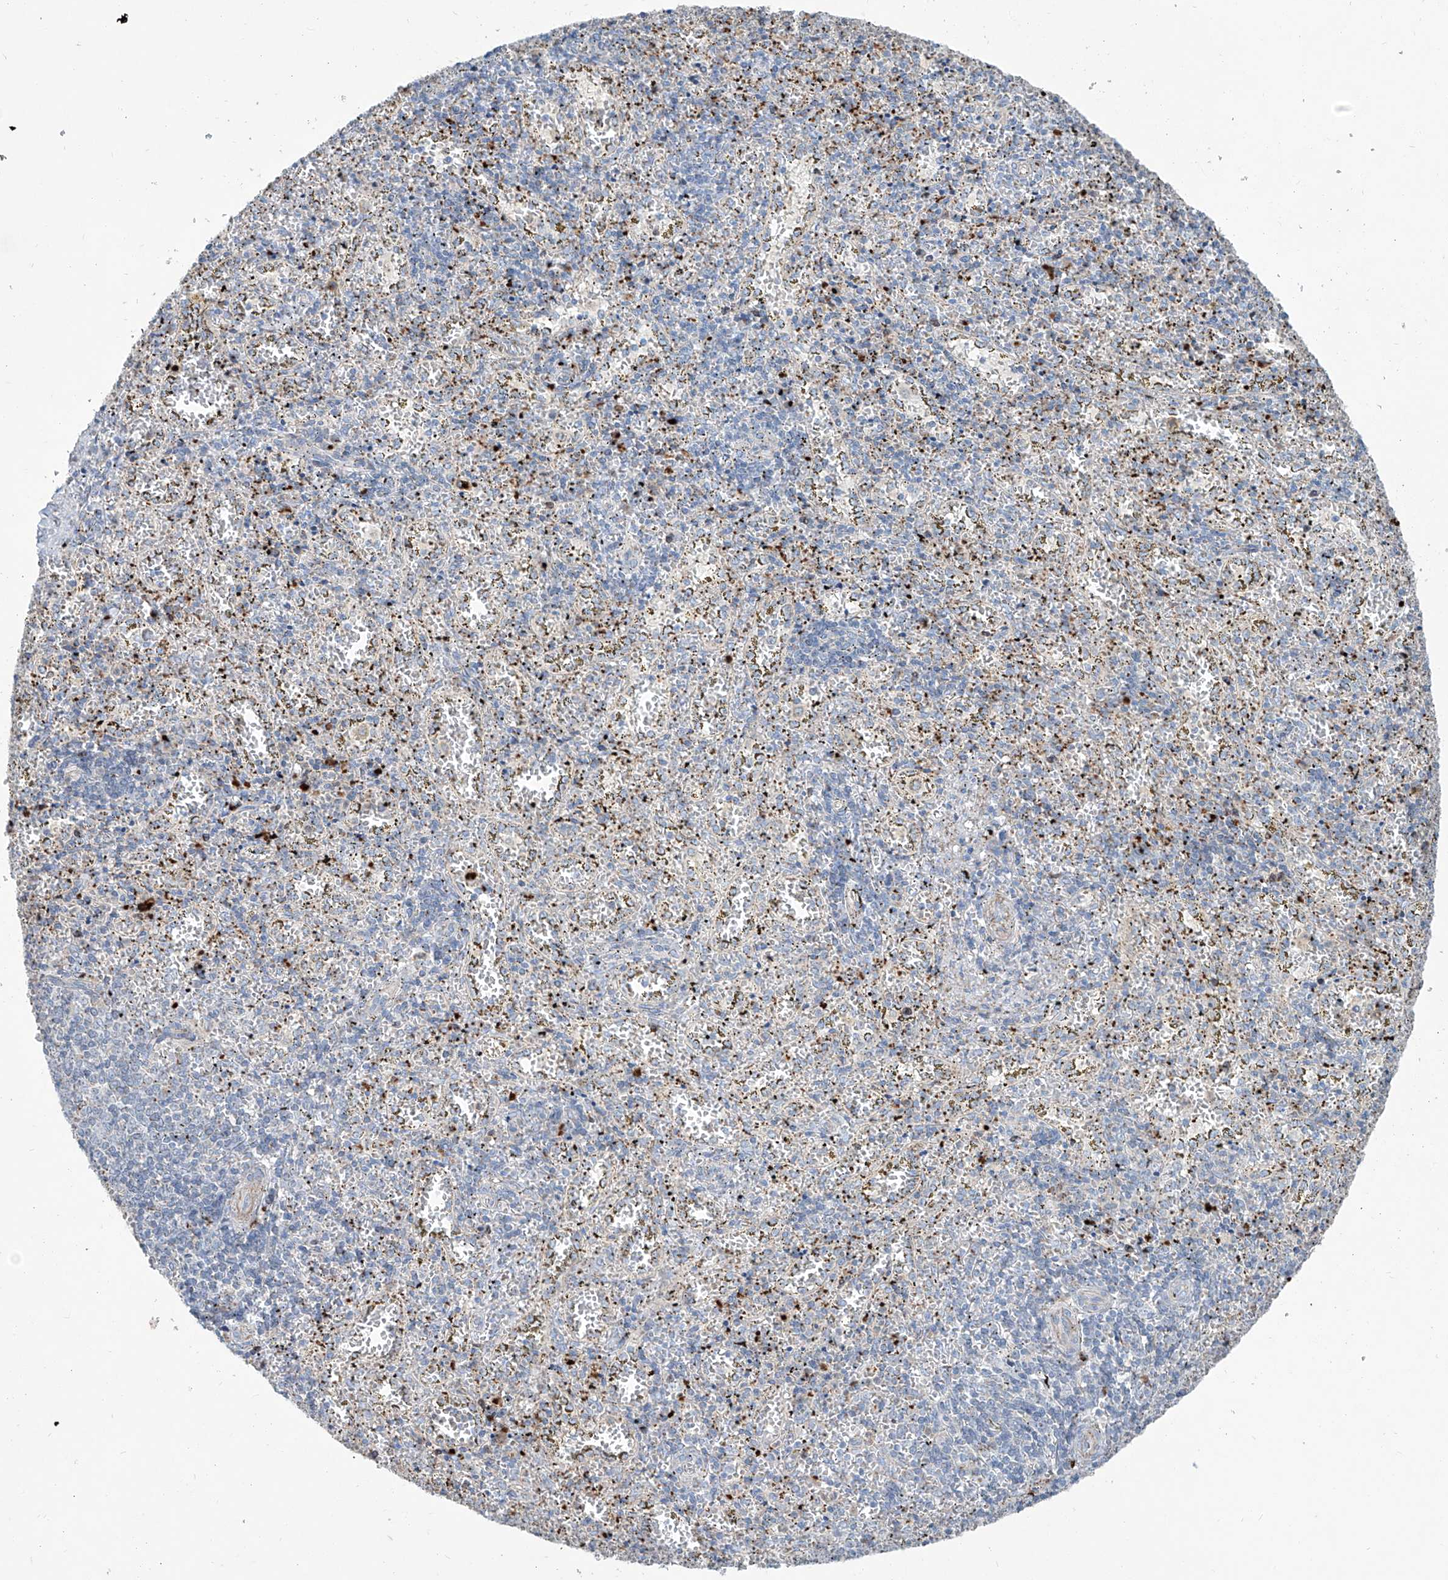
{"staining": {"intensity": "negative", "quantity": "none", "location": "none"}, "tissue": "spleen", "cell_type": "Cells in red pulp", "image_type": "normal", "snomed": [{"axis": "morphology", "description": "Normal tissue, NOS"}, {"axis": "topography", "description": "Spleen"}], "caption": "Cells in red pulp are negative for brown protein staining in unremarkable spleen. (DAB (3,3'-diaminobenzidine) immunohistochemistry visualized using brightfield microscopy, high magnification).", "gene": "CDH5", "patient": {"sex": "male", "age": 11}}